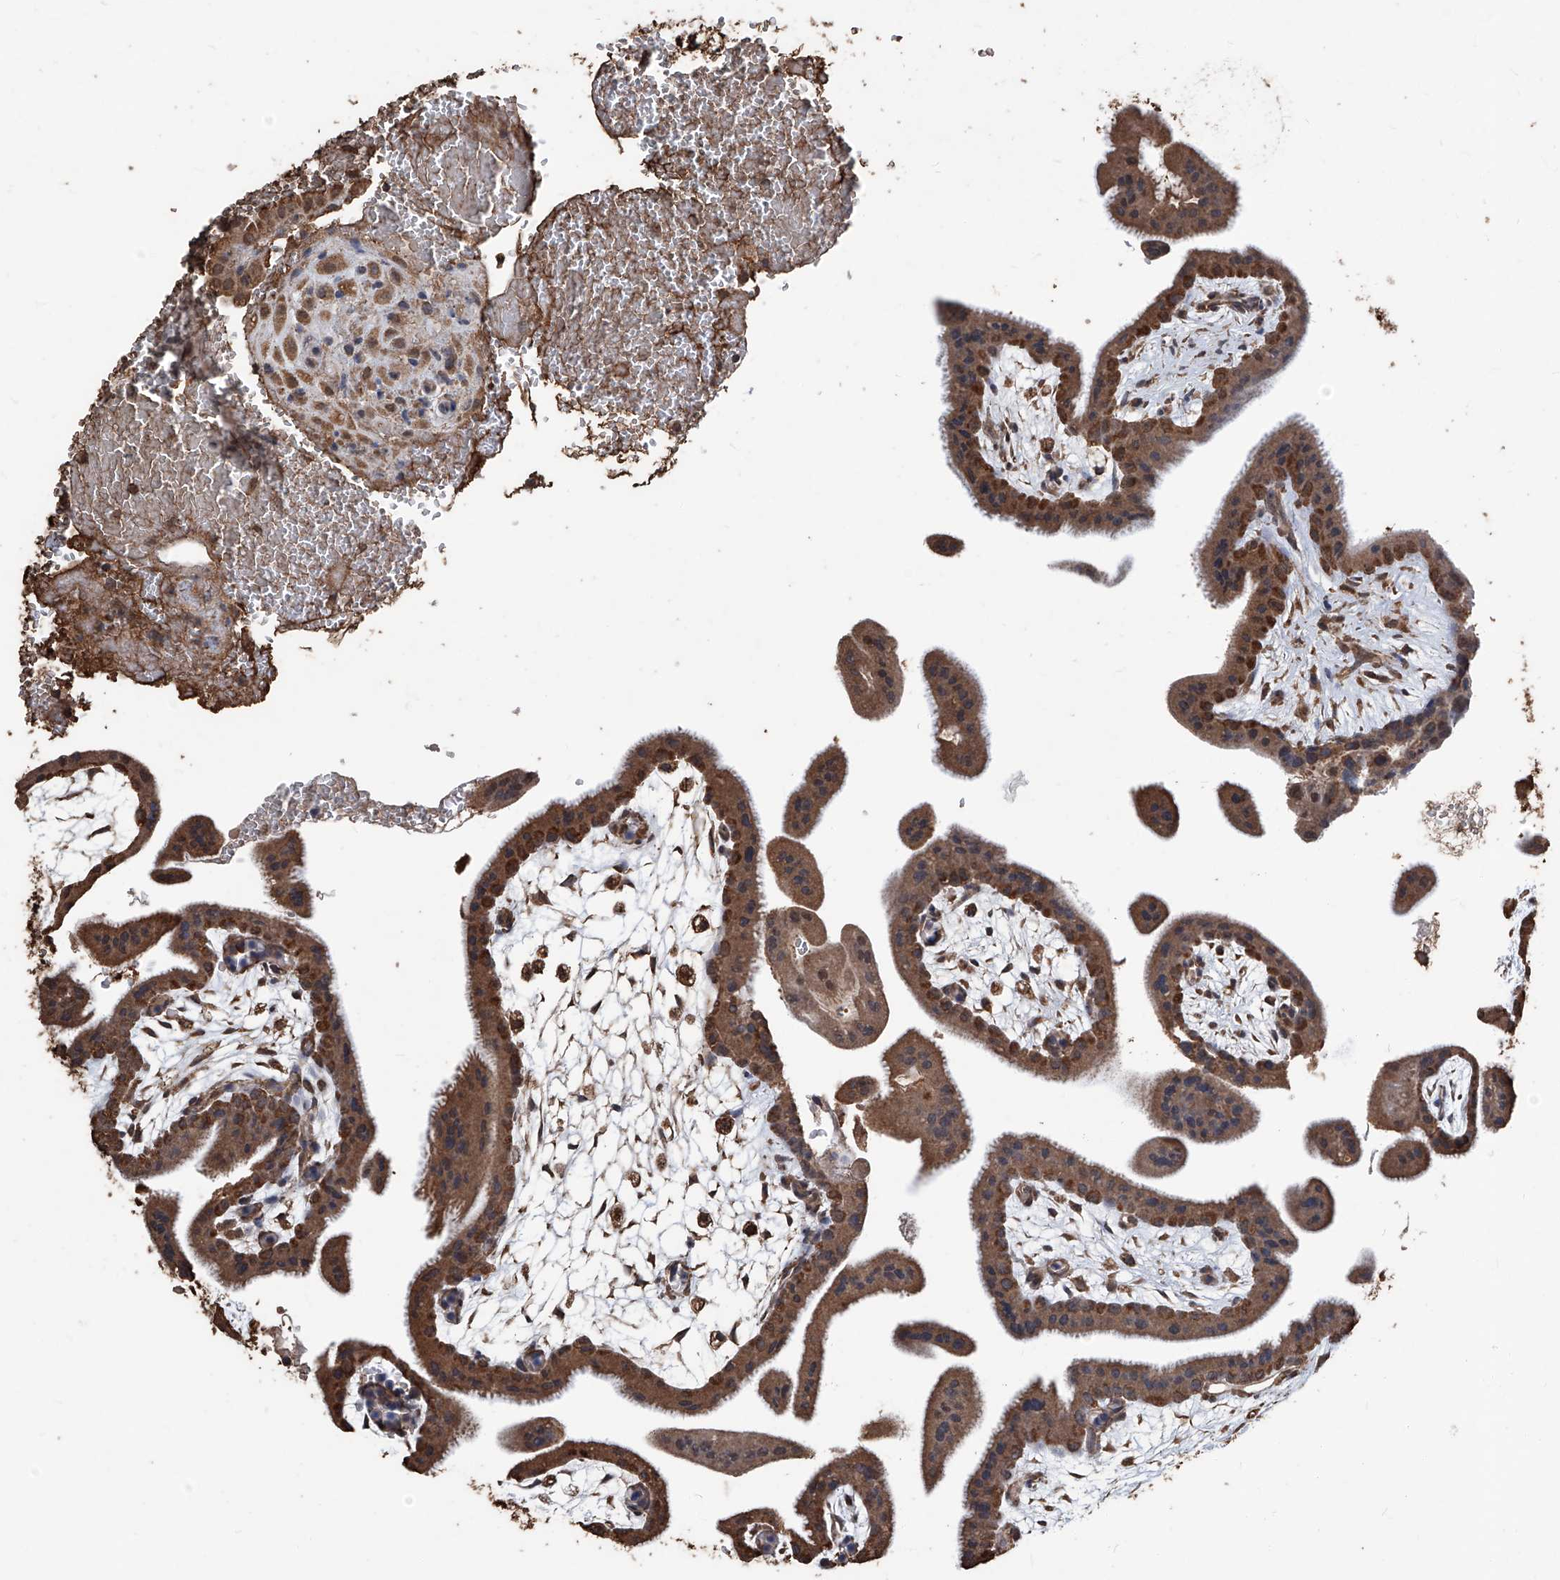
{"staining": {"intensity": "moderate", "quantity": ">75%", "location": "cytoplasmic/membranous,nuclear"}, "tissue": "placenta", "cell_type": "Decidual cells", "image_type": "normal", "snomed": [{"axis": "morphology", "description": "Normal tissue, NOS"}, {"axis": "topography", "description": "Placenta"}], "caption": "Protein expression analysis of unremarkable placenta displays moderate cytoplasmic/membranous,nuclear staining in approximately >75% of decidual cells.", "gene": "STARD7", "patient": {"sex": "female", "age": 35}}